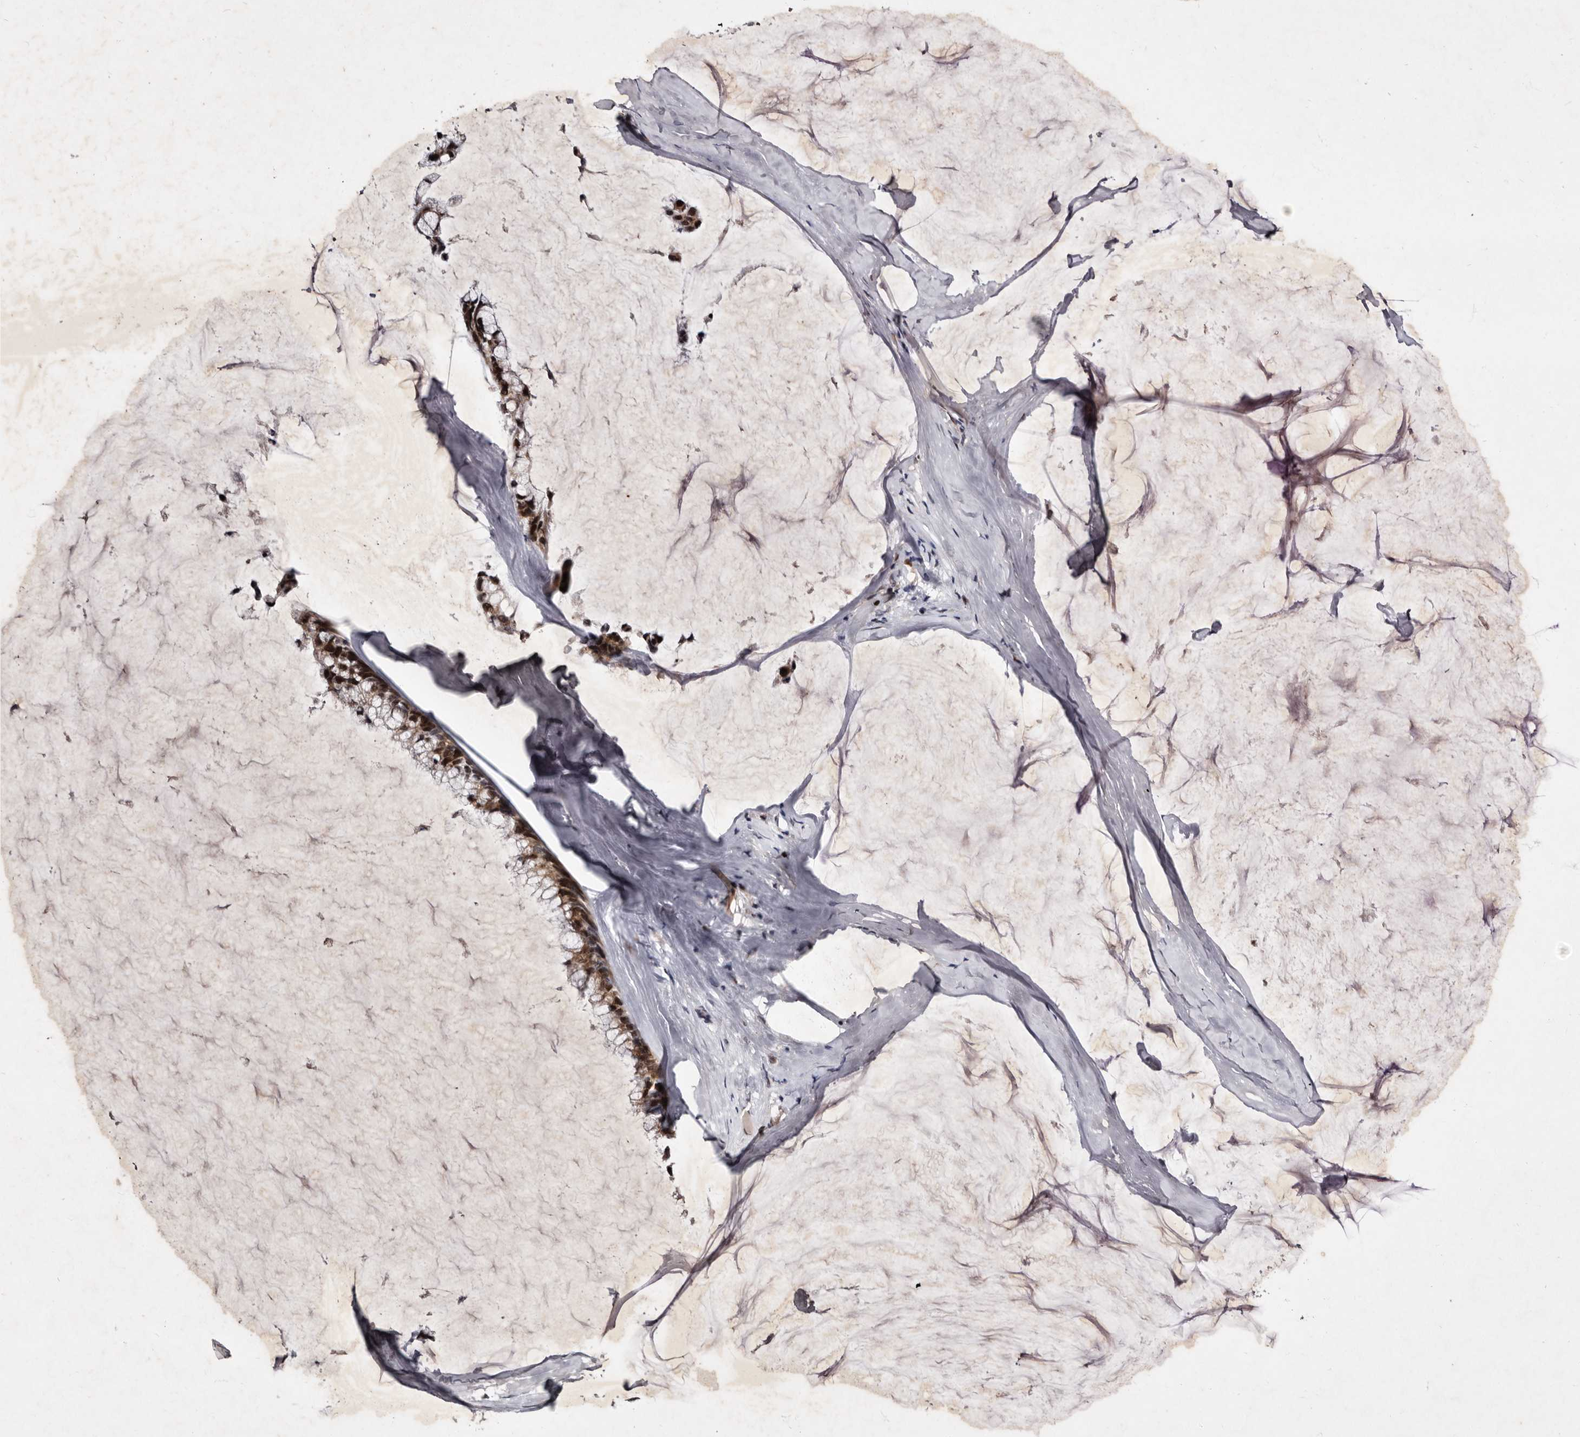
{"staining": {"intensity": "moderate", "quantity": ">75%", "location": "cytoplasmic/membranous,nuclear"}, "tissue": "ovarian cancer", "cell_type": "Tumor cells", "image_type": "cancer", "snomed": [{"axis": "morphology", "description": "Cystadenocarcinoma, mucinous, NOS"}, {"axis": "topography", "description": "Ovary"}], "caption": "Ovarian mucinous cystadenocarcinoma stained with immunohistochemistry demonstrates moderate cytoplasmic/membranous and nuclear staining in about >75% of tumor cells.", "gene": "TNKS", "patient": {"sex": "female", "age": 39}}